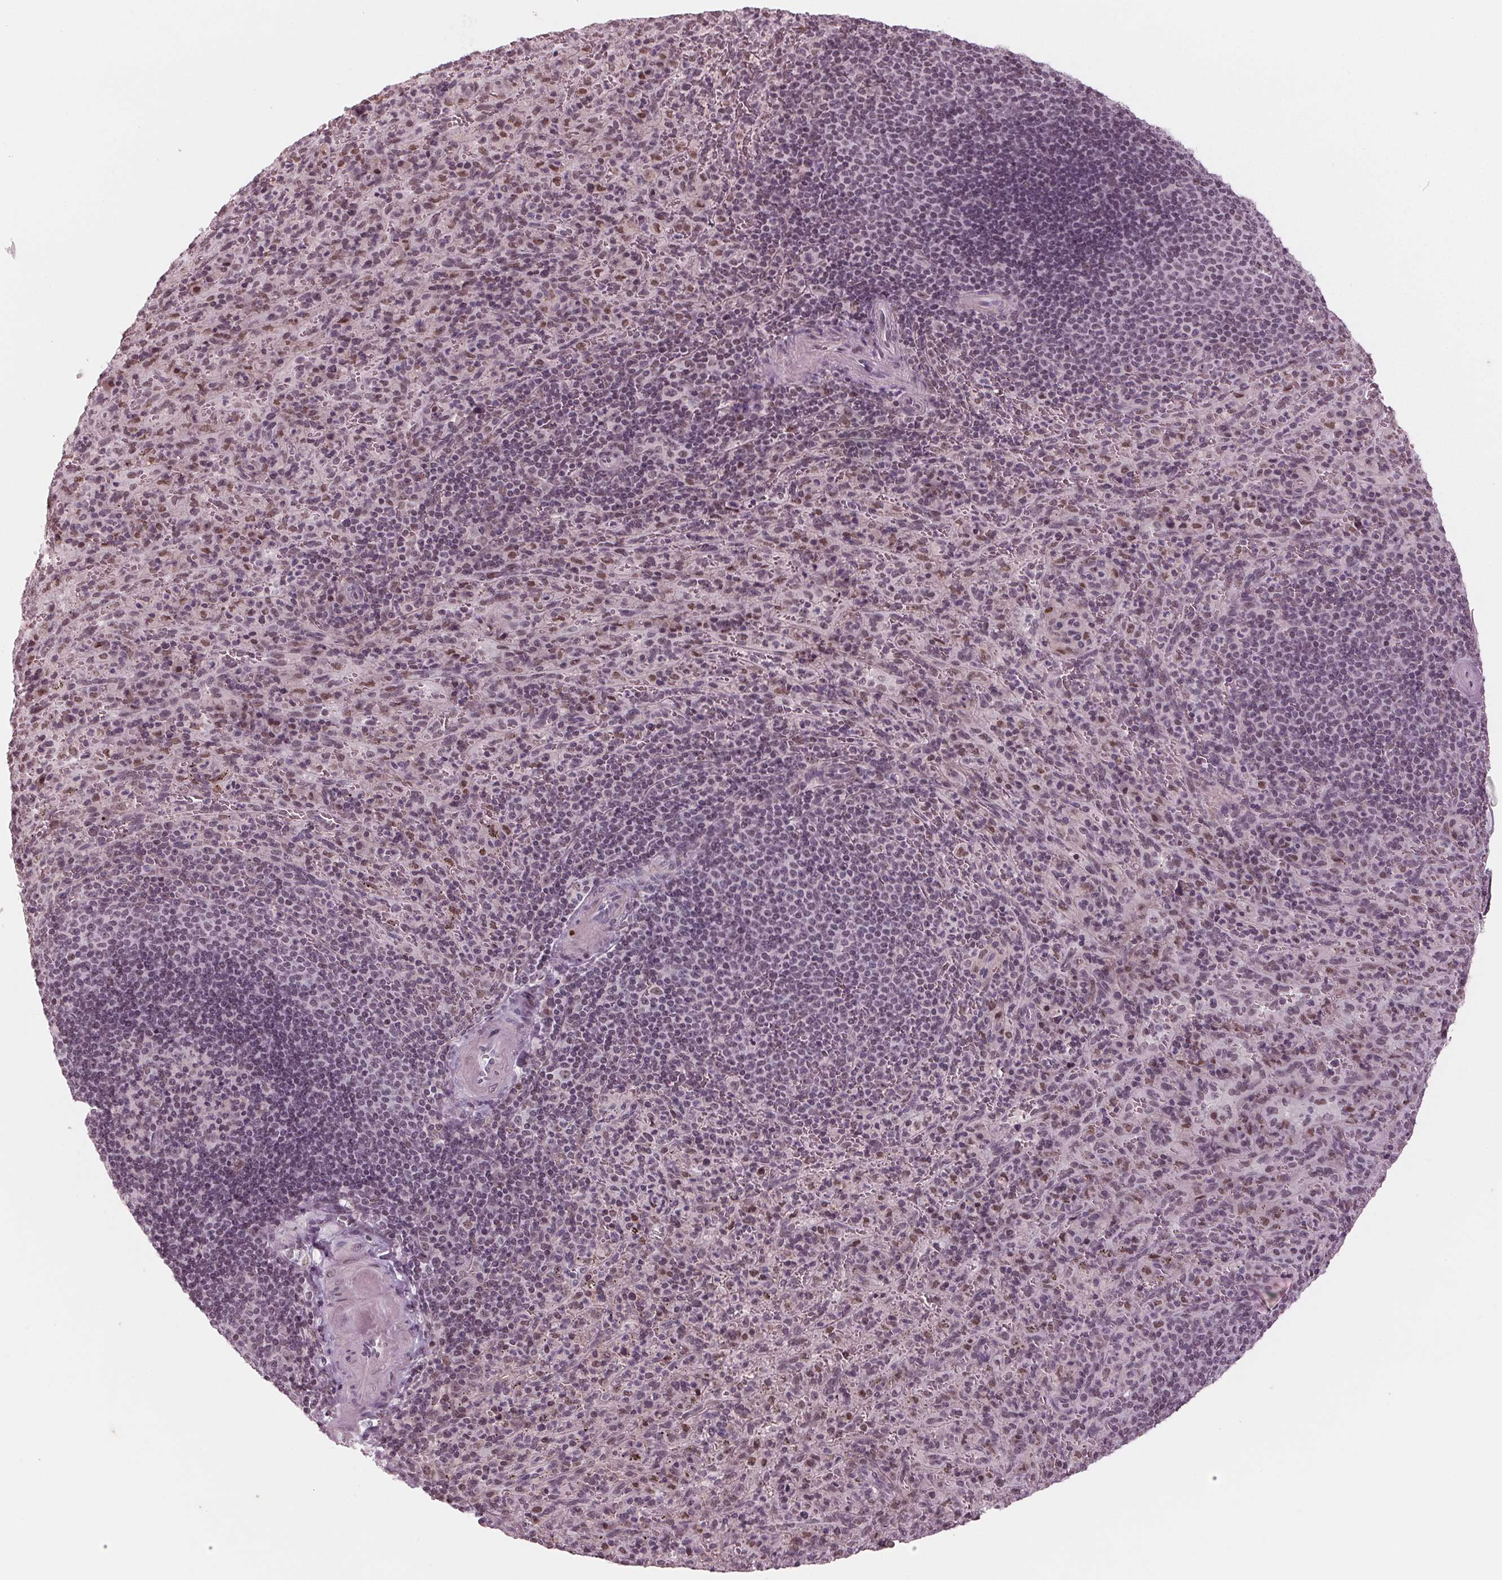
{"staining": {"intensity": "moderate", "quantity": "<25%", "location": "nuclear"}, "tissue": "spleen", "cell_type": "Cells in red pulp", "image_type": "normal", "snomed": [{"axis": "morphology", "description": "Normal tissue, NOS"}, {"axis": "topography", "description": "Spleen"}], "caption": "This histopathology image displays immunohistochemistry staining of unremarkable spleen, with low moderate nuclear expression in about <25% of cells in red pulp.", "gene": "DNMT3L", "patient": {"sex": "male", "age": 57}}